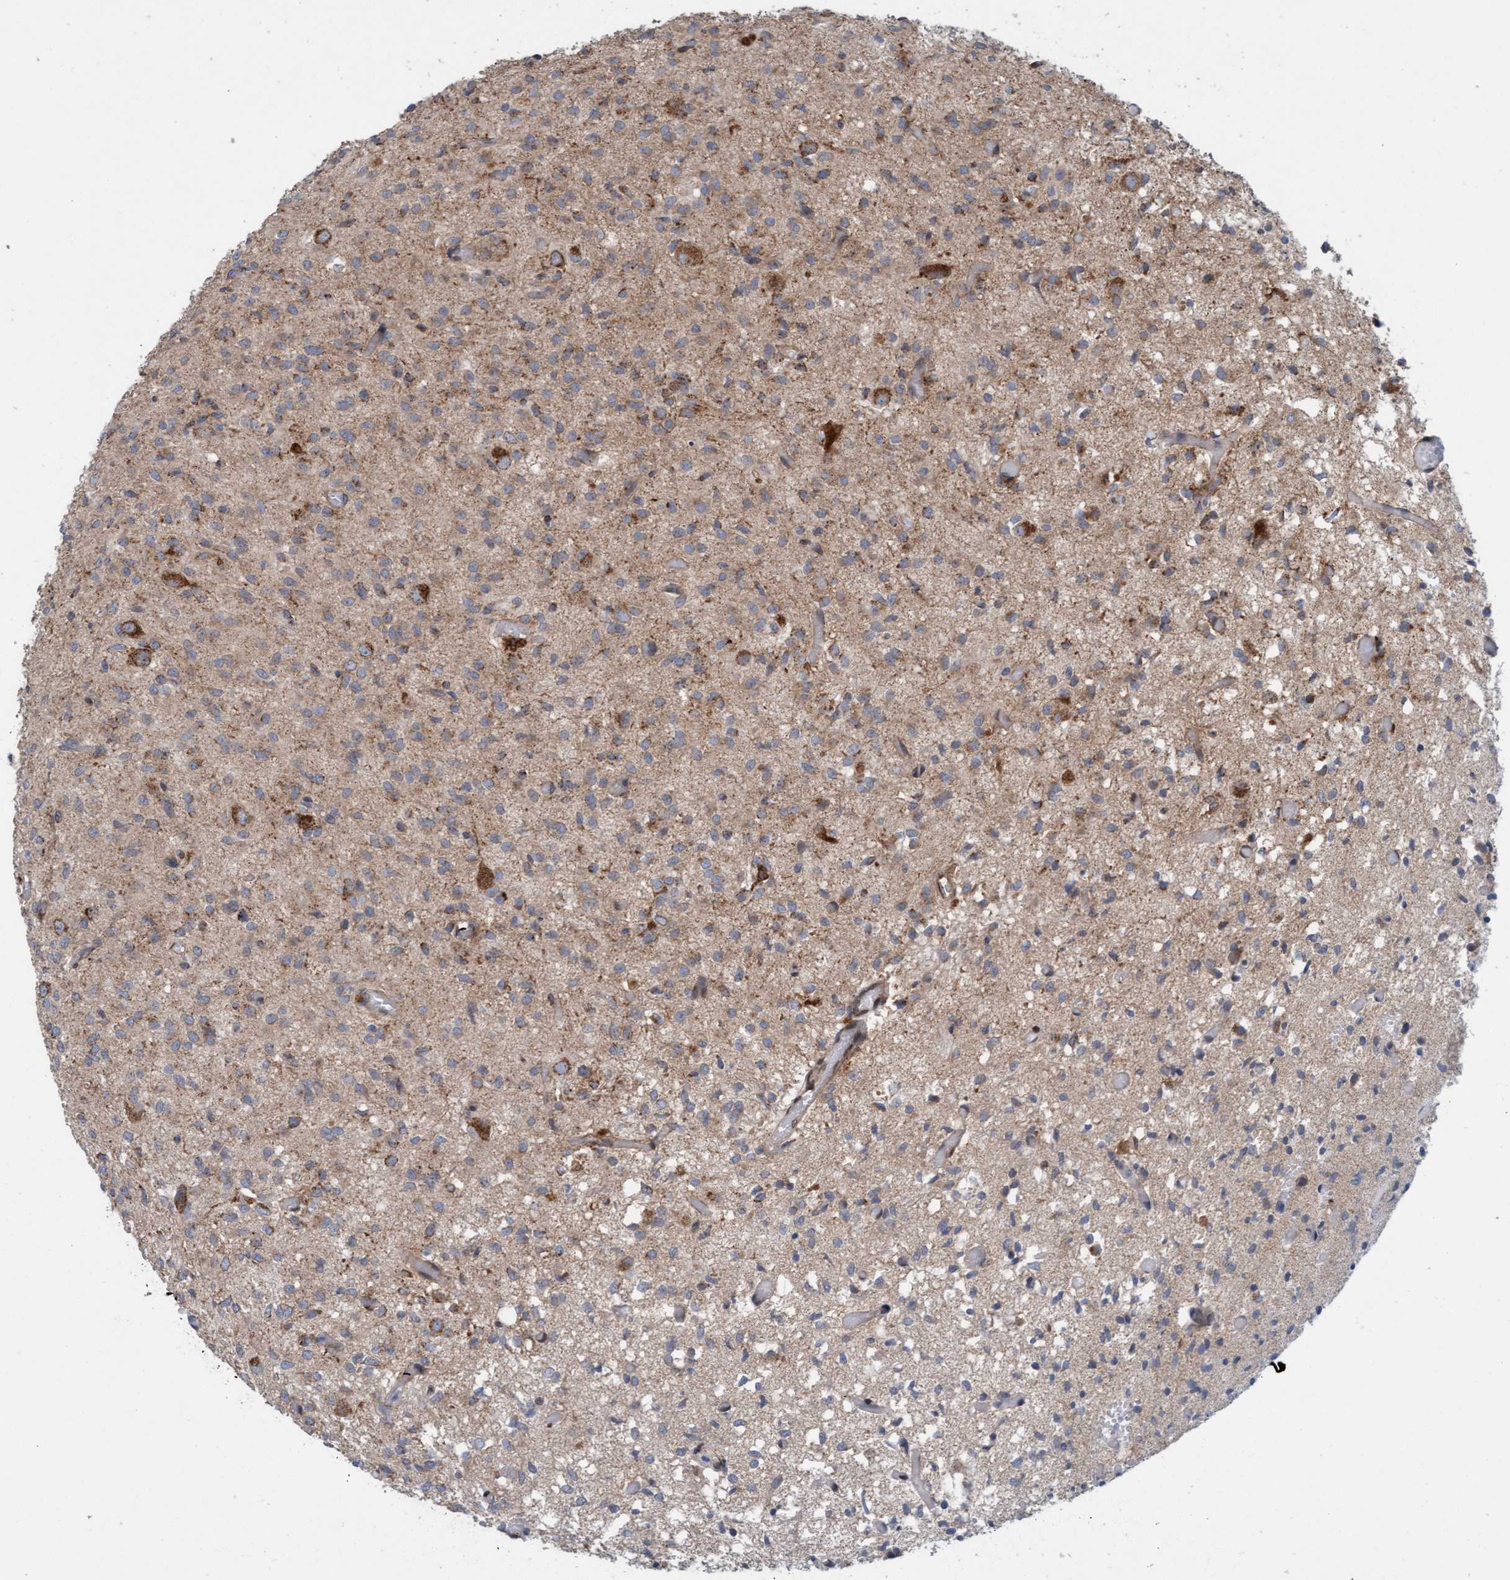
{"staining": {"intensity": "moderate", "quantity": "<25%", "location": "cytoplasmic/membranous"}, "tissue": "glioma", "cell_type": "Tumor cells", "image_type": "cancer", "snomed": [{"axis": "morphology", "description": "Glioma, malignant, High grade"}, {"axis": "topography", "description": "Brain"}], "caption": "High-magnification brightfield microscopy of malignant high-grade glioma stained with DAB (brown) and counterstained with hematoxylin (blue). tumor cells exhibit moderate cytoplasmic/membranous staining is seen in approximately<25% of cells.", "gene": "MRPS23", "patient": {"sex": "female", "age": 59}}